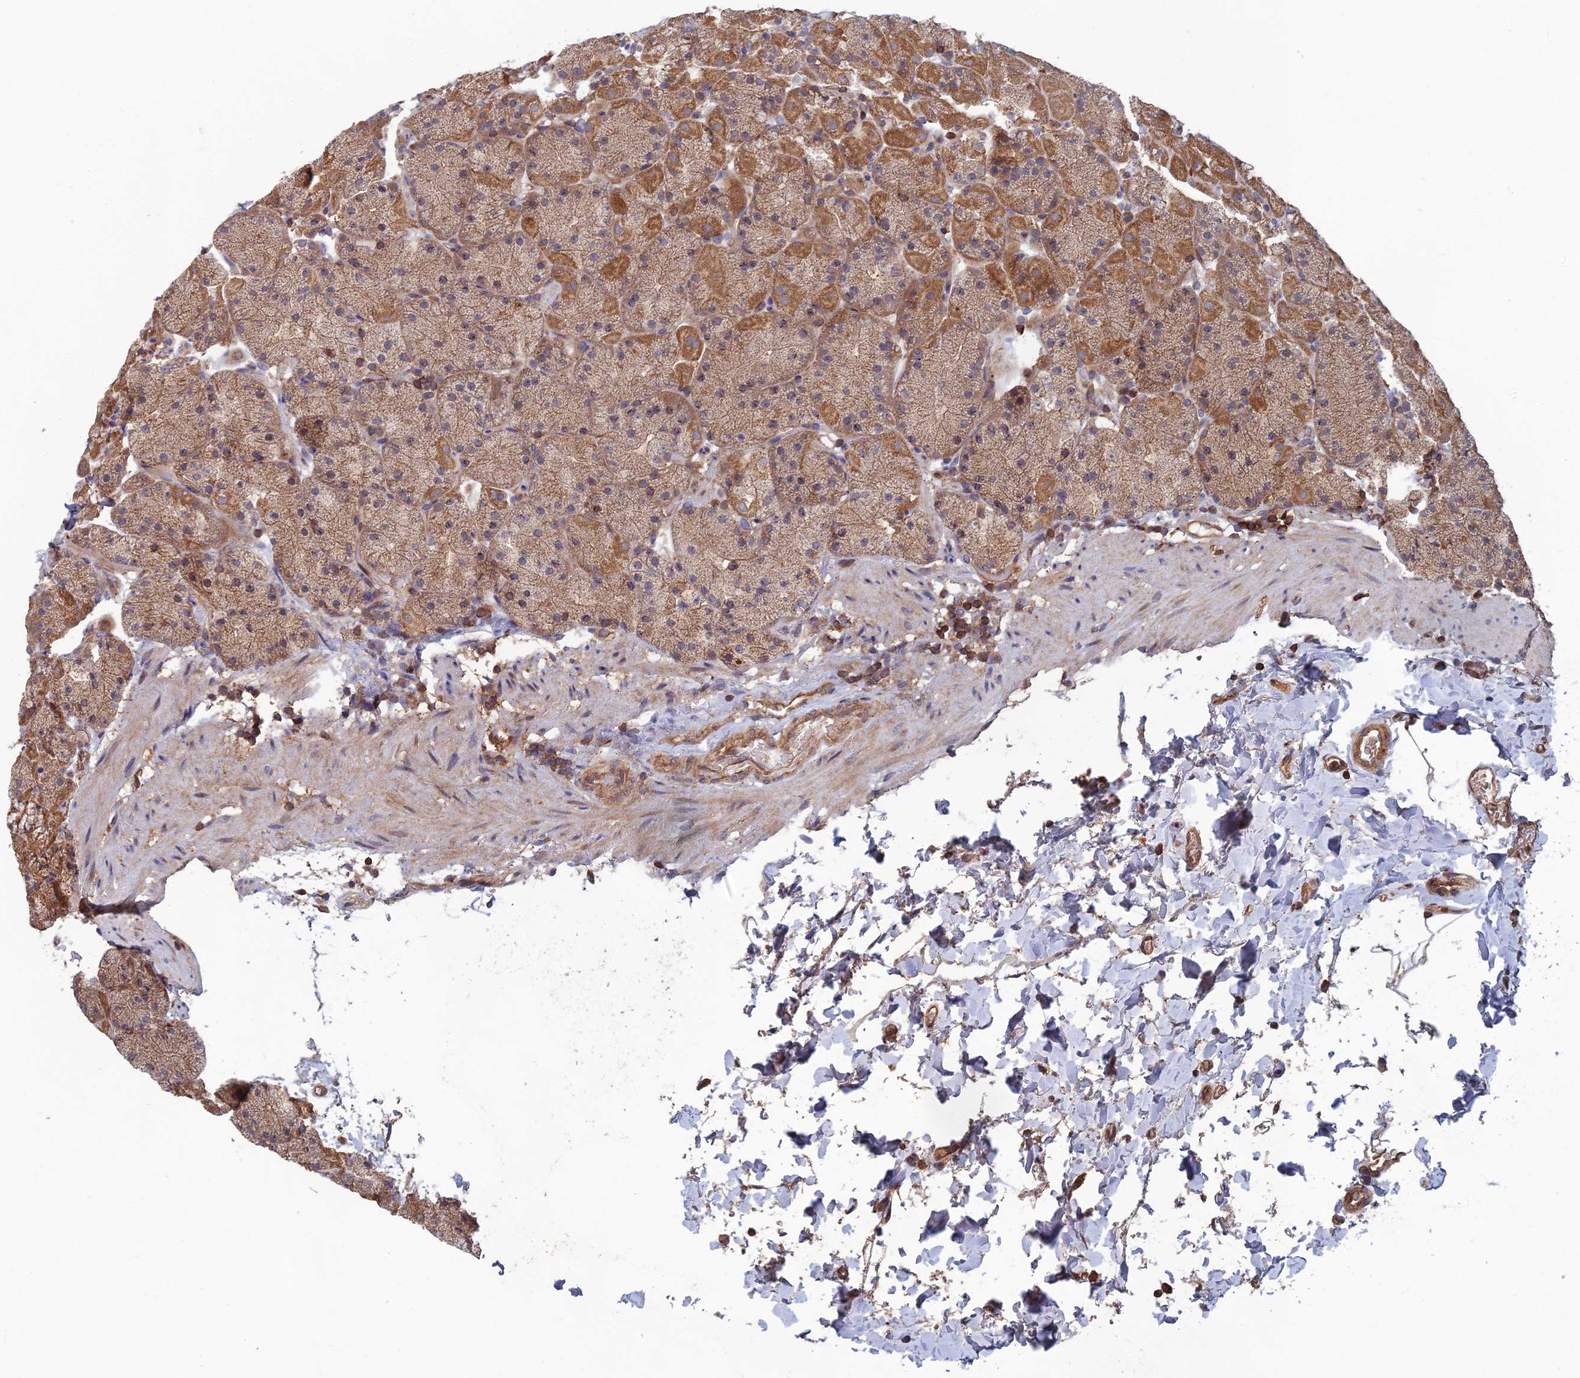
{"staining": {"intensity": "moderate", "quantity": ">75%", "location": "cytoplasmic/membranous"}, "tissue": "stomach", "cell_type": "Glandular cells", "image_type": "normal", "snomed": [{"axis": "morphology", "description": "Normal tissue, NOS"}, {"axis": "topography", "description": "Stomach, upper"}, {"axis": "topography", "description": "Stomach, lower"}], "caption": "Stomach stained with DAB (3,3'-diaminobenzidine) immunohistochemistry (IHC) shows medium levels of moderate cytoplasmic/membranous expression in about >75% of glandular cells.", "gene": "C15orf62", "patient": {"sex": "male", "age": 67}}